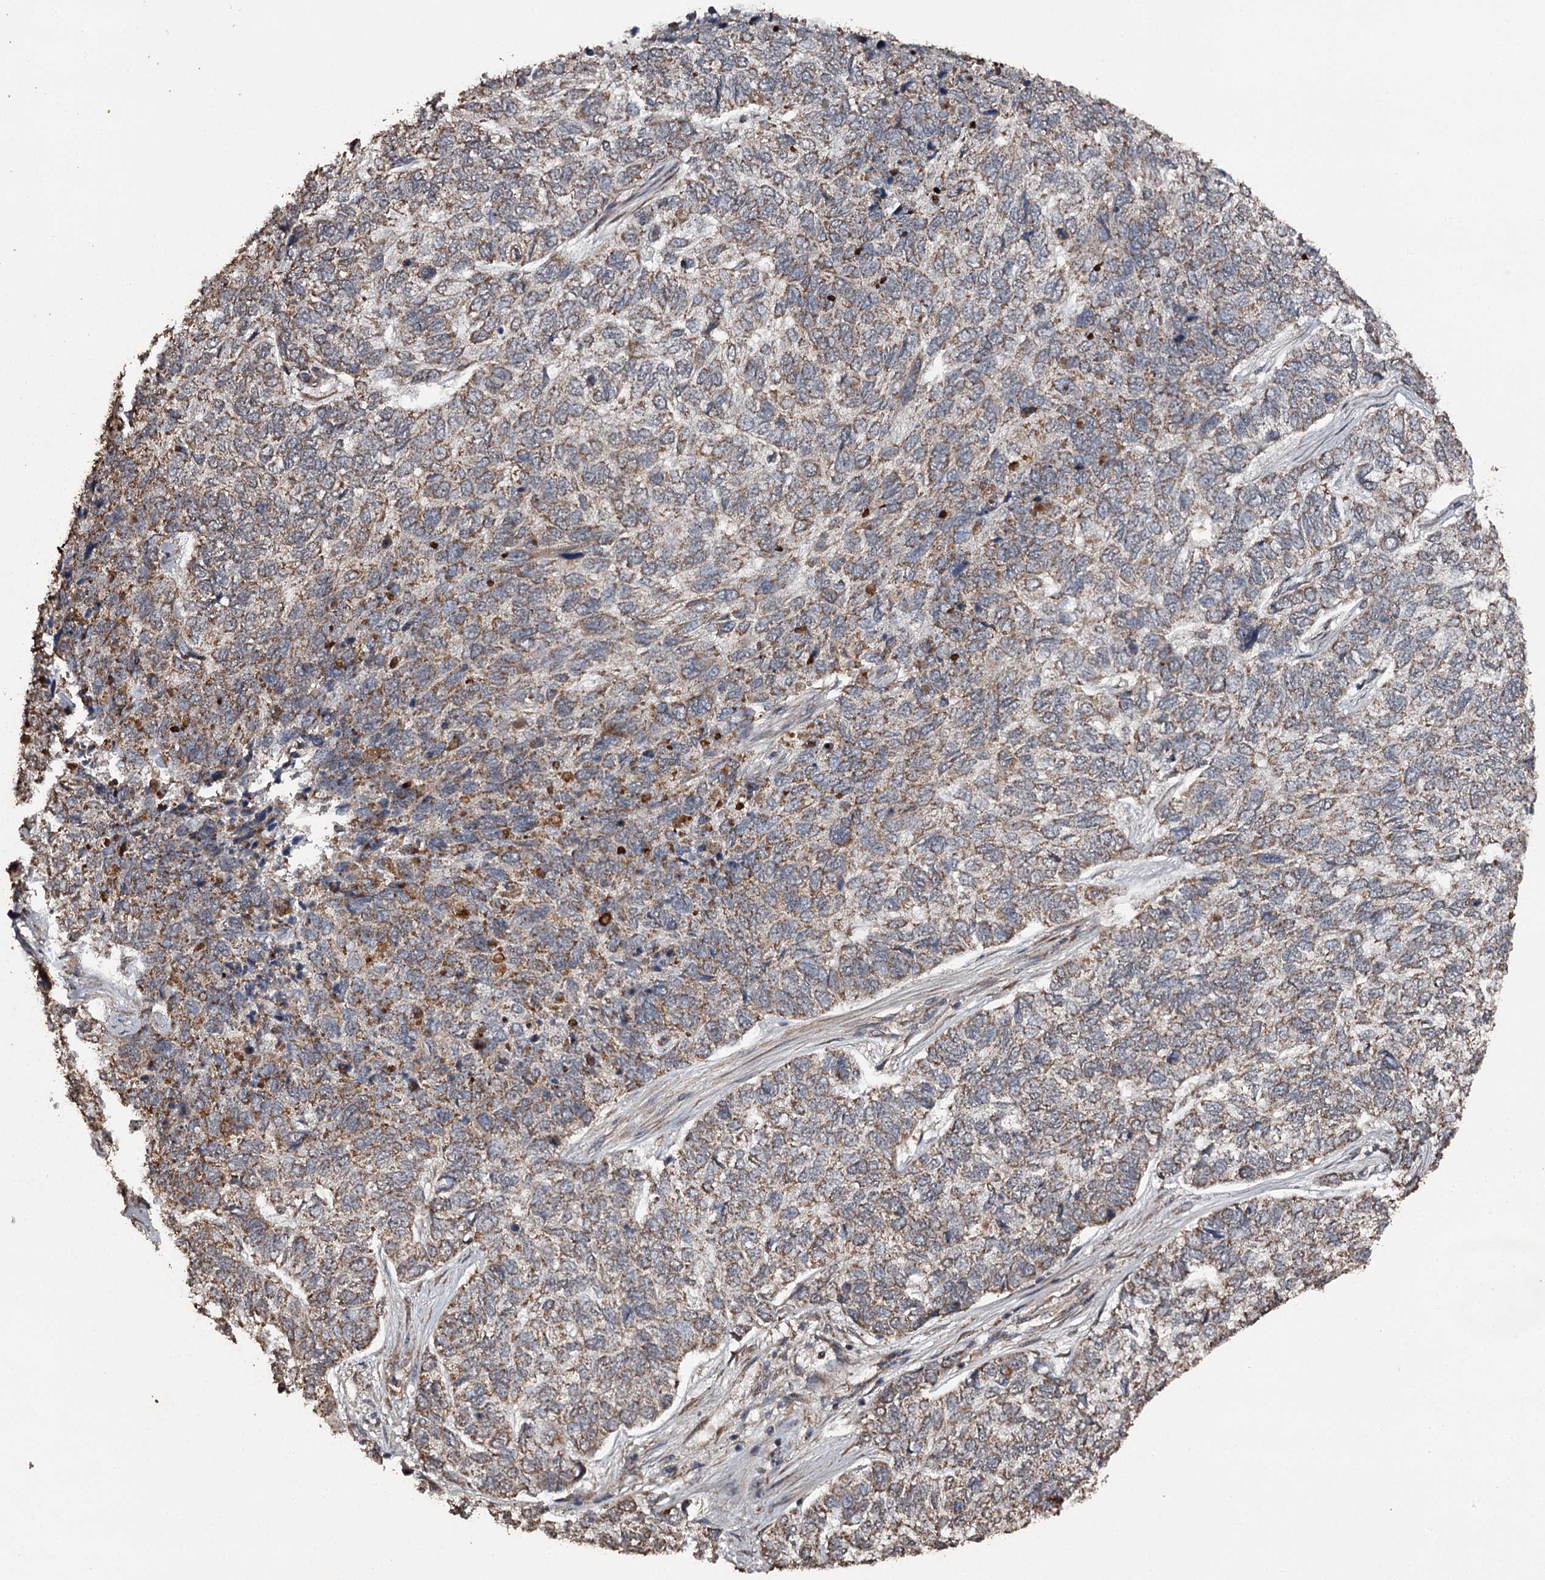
{"staining": {"intensity": "moderate", "quantity": ">75%", "location": "cytoplasmic/membranous"}, "tissue": "skin cancer", "cell_type": "Tumor cells", "image_type": "cancer", "snomed": [{"axis": "morphology", "description": "Basal cell carcinoma"}, {"axis": "topography", "description": "Skin"}], "caption": "Skin cancer stained with IHC reveals moderate cytoplasmic/membranous staining in approximately >75% of tumor cells.", "gene": "WIPI1", "patient": {"sex": "female", "age": 65}}